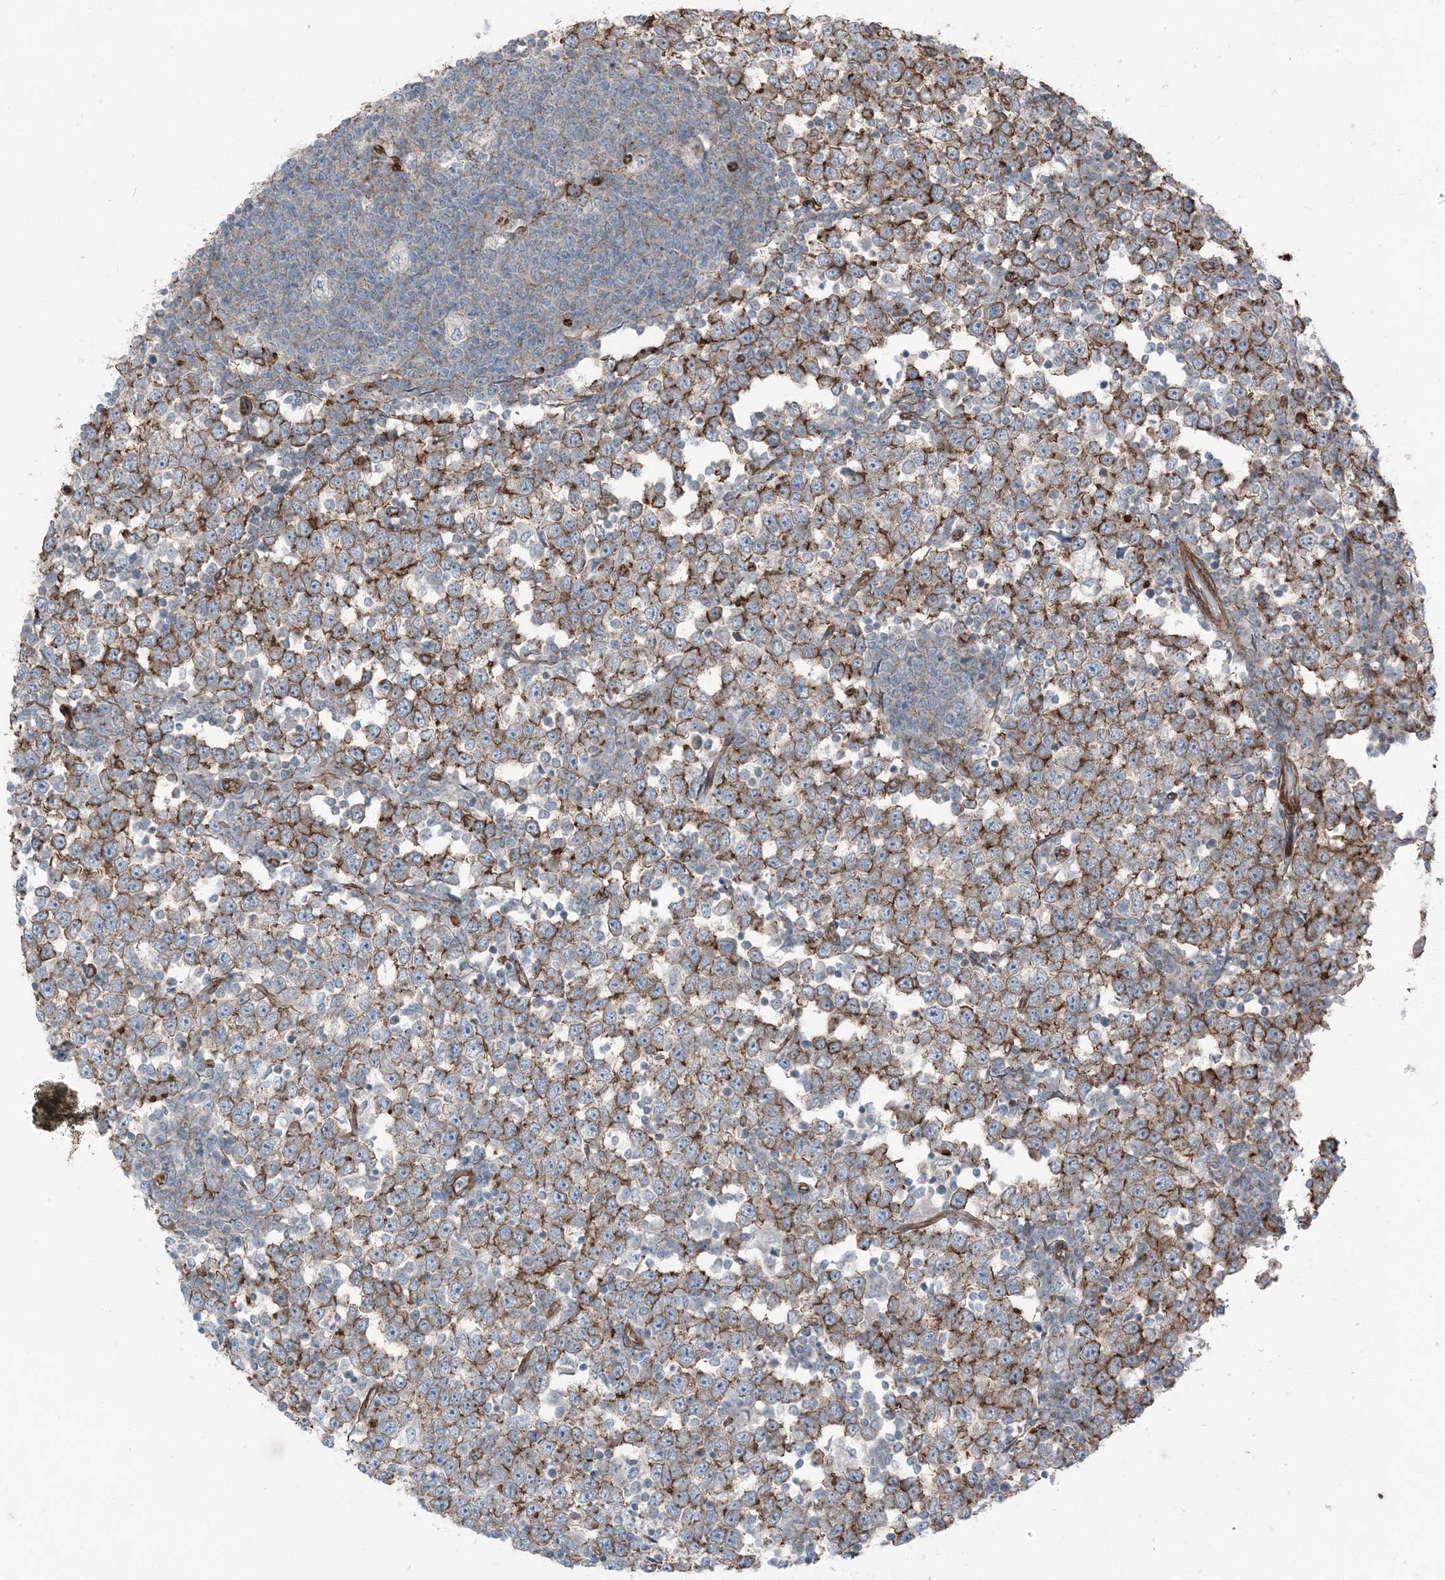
{"staining": {"intensity": "strong", "quantity": "25%-75%", "location": "cytoplasmic/membranous"}, "tissue": "testis cancer", "cell_type": "Tumor cells", "image_type": "cancer", "snomed": [{"axis": "morphology", "description": "Seminoma, NOS"}, {"axis": "topography", "description": "Testis"}], "caption": "Testis cancer was stained to show a protein in brown. There is high levels of strong cytoplasmic/membranous expression in approximately 25%-75% of tumor cells.", "gene": "ZFP90", "patient": {"sex": "male", "age": 65}}